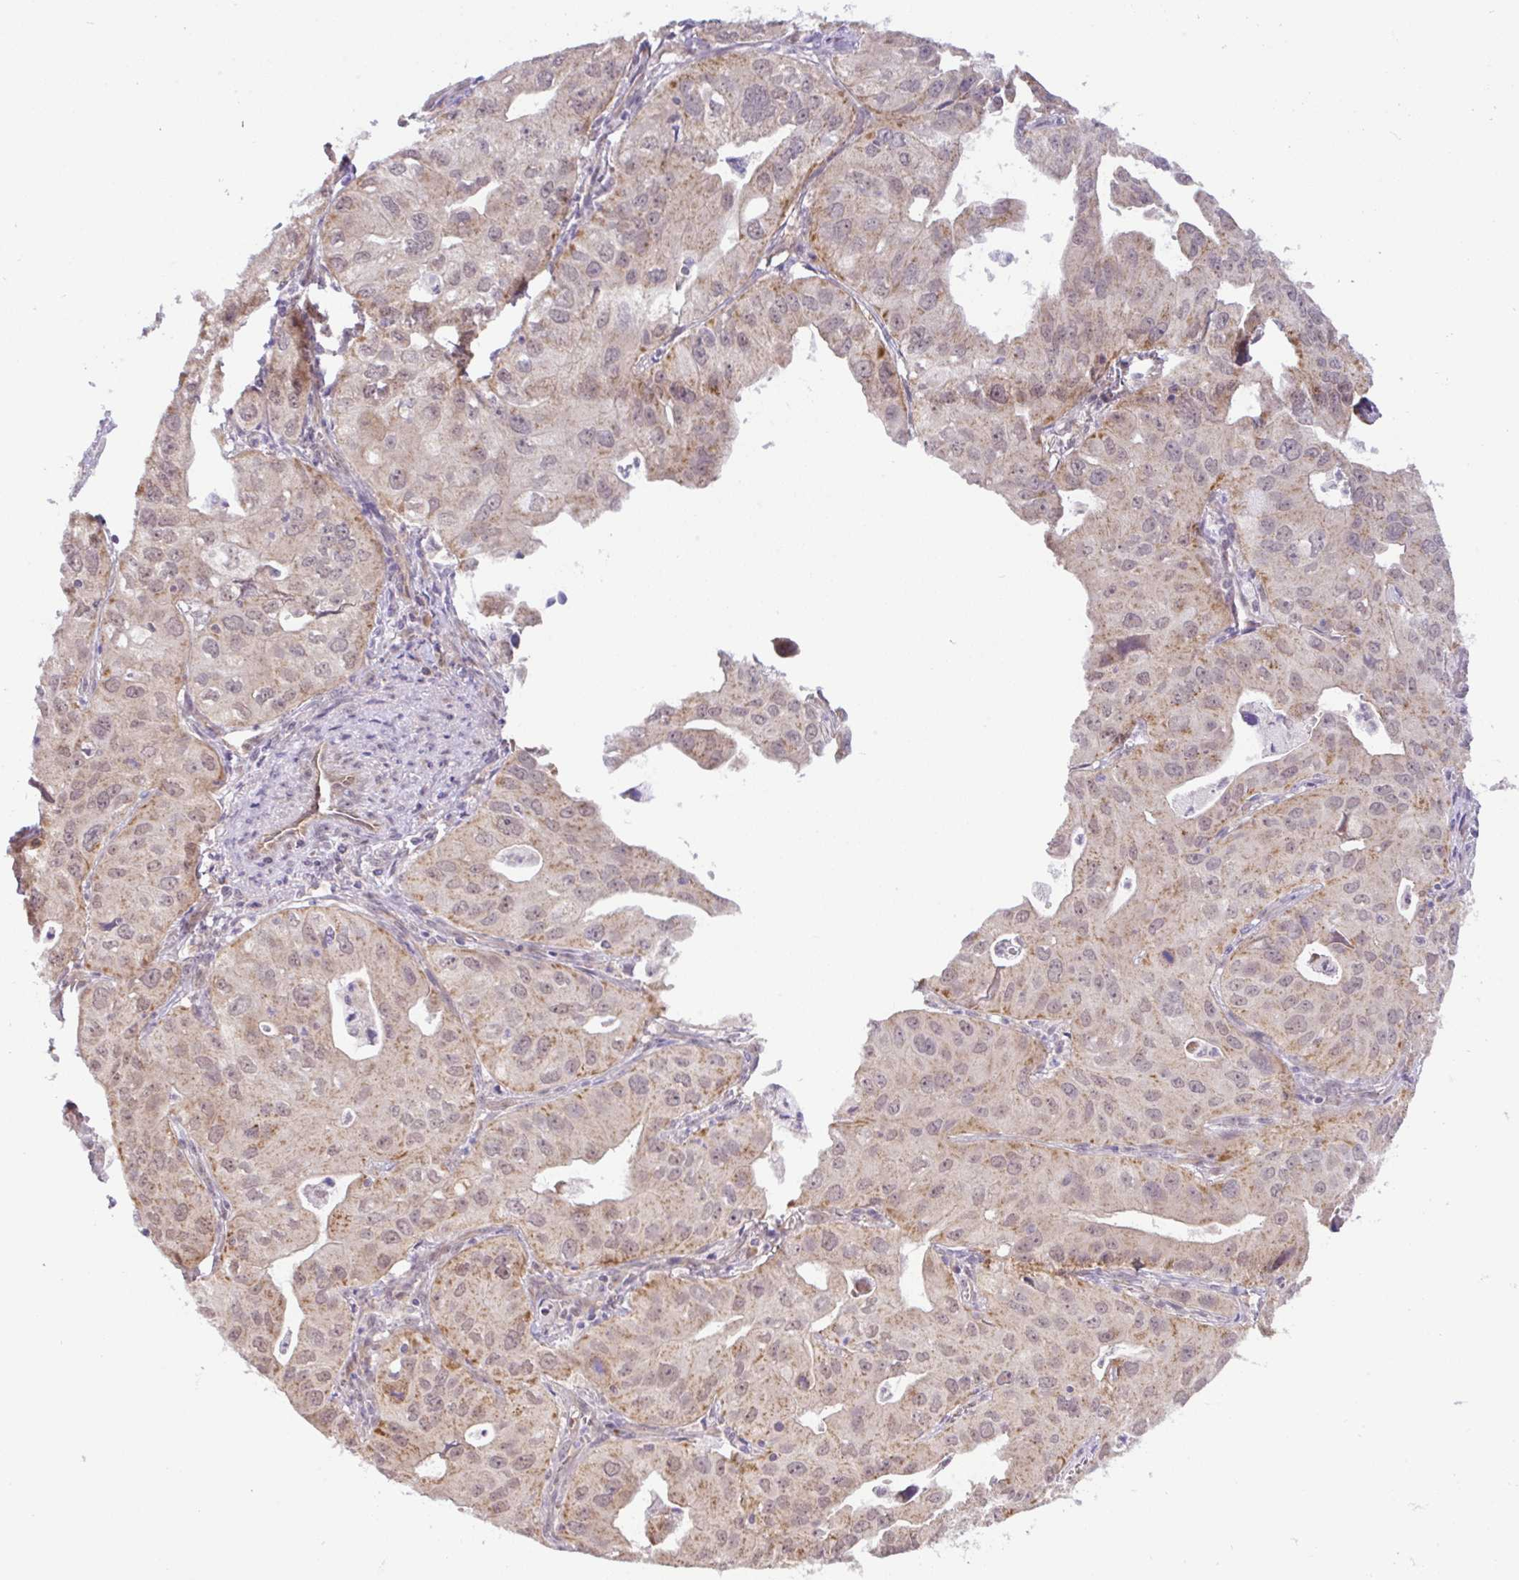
{"staining": {"intensity": "weak", "quantity": "<25%", "location": "cytoplasmic/membranous,nuclear"}, "tissue": "lung cancer", "cell_type": "Tumor cells", "image_type": "cancer", "snomed": [{"axis": "morphology", "description": "Adenocarcinoma, NOS"}, {"axis": "topography", "description": "Lung"}], "caption": "Tumor cells are negative for brown protein staining in lung adenocarcinoma.", "gene": "DLEU7", "patient": {"sex": "male", "age": 48}}